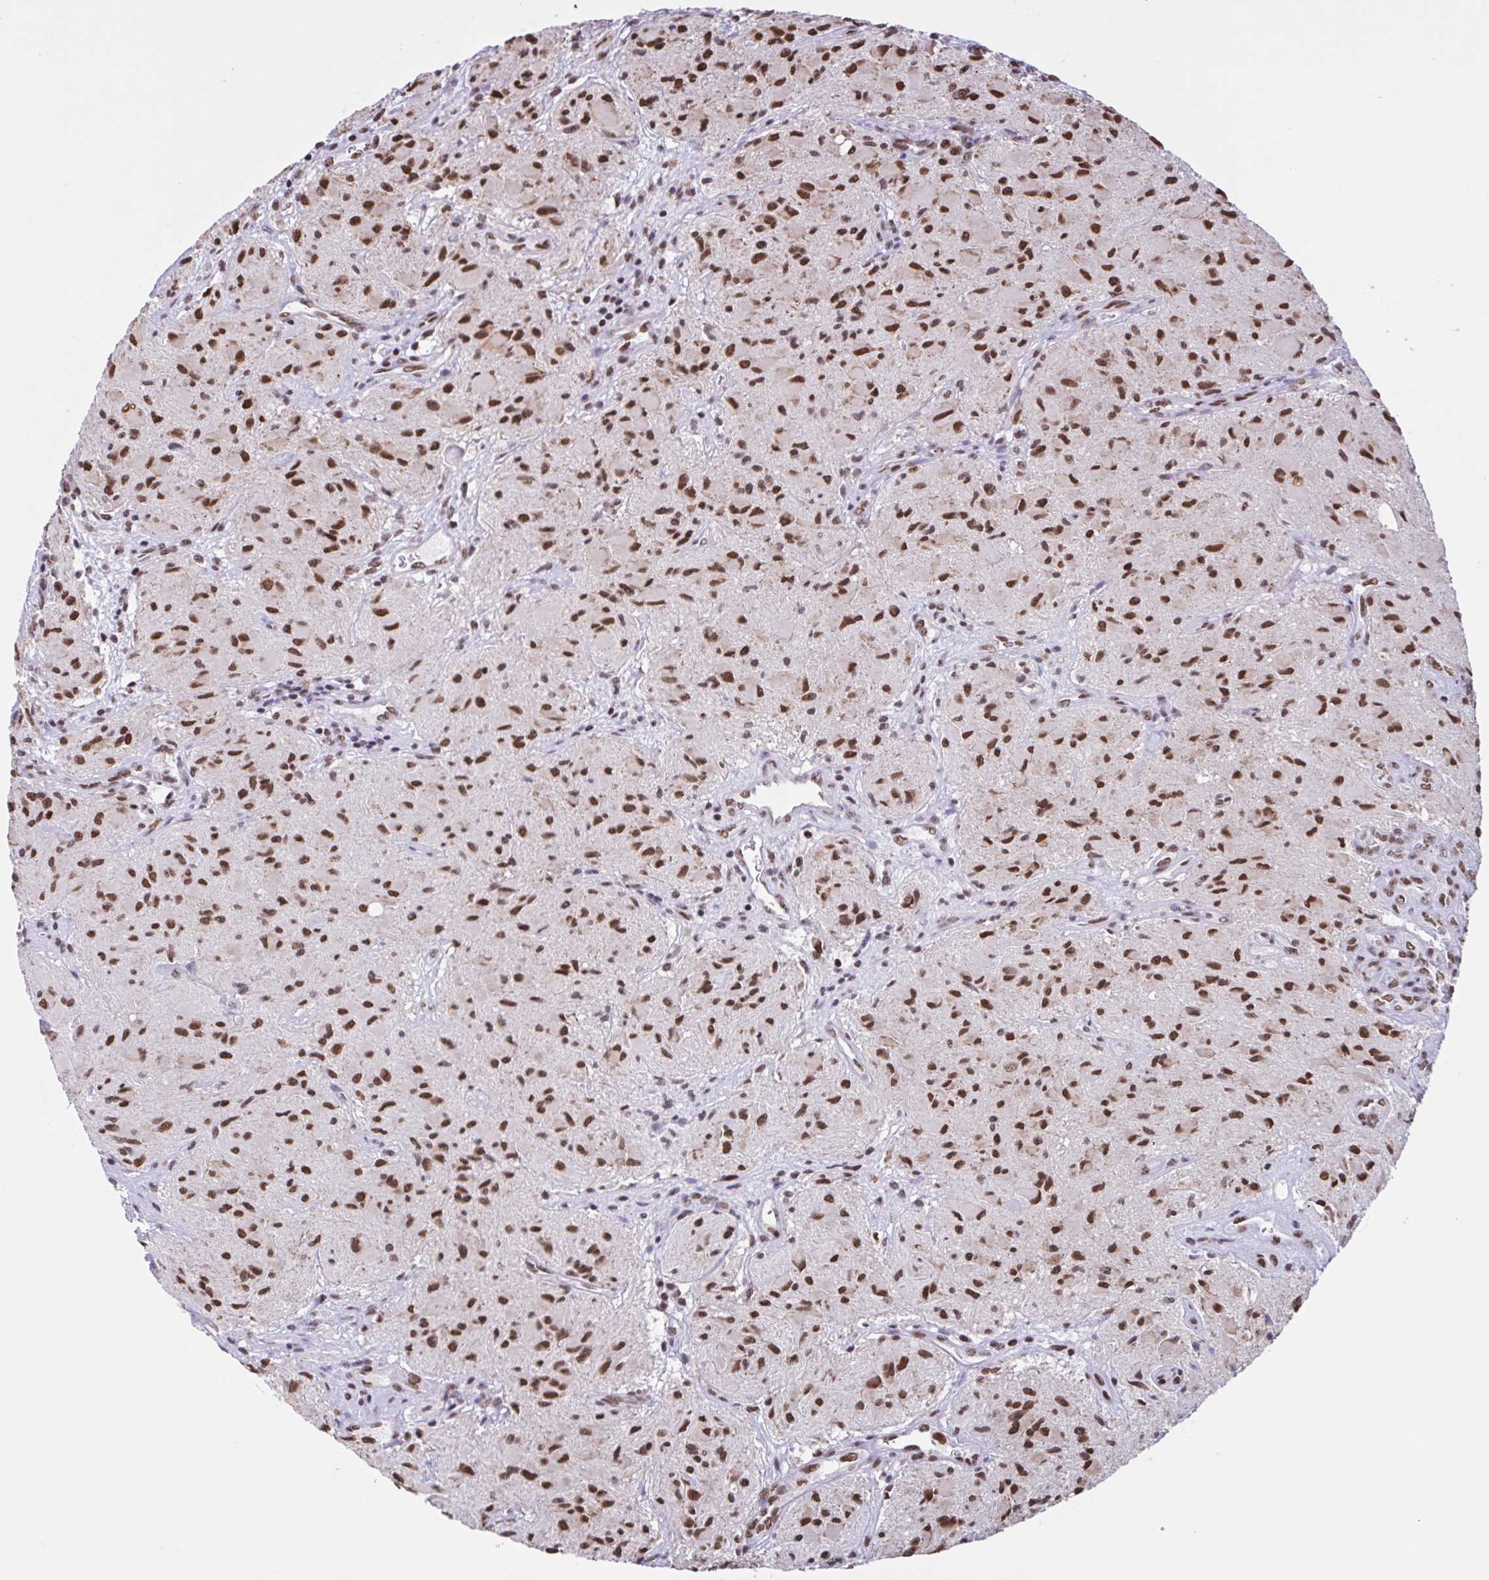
{"staining": {"intensity": "strong", "quantity": ">75%", "location": "nuclear"}, "tissue": "glioma", "cell_type": "Tumor cells", "image_type": "cancer", "snomed": [{"axis": "morphology", "description": "Glioma, malignant, High grade"}, {"axis": "topography", "description": "Brain"}], "caption": "Immunohistochemistry (IHC) (DAB) staining of human high-grade glioma (malignant) shows strong nuclear protein expression in about >75% of tumor cells.", "gene": "TIMM21", "patient": {"sex": "female", "age": 65}}